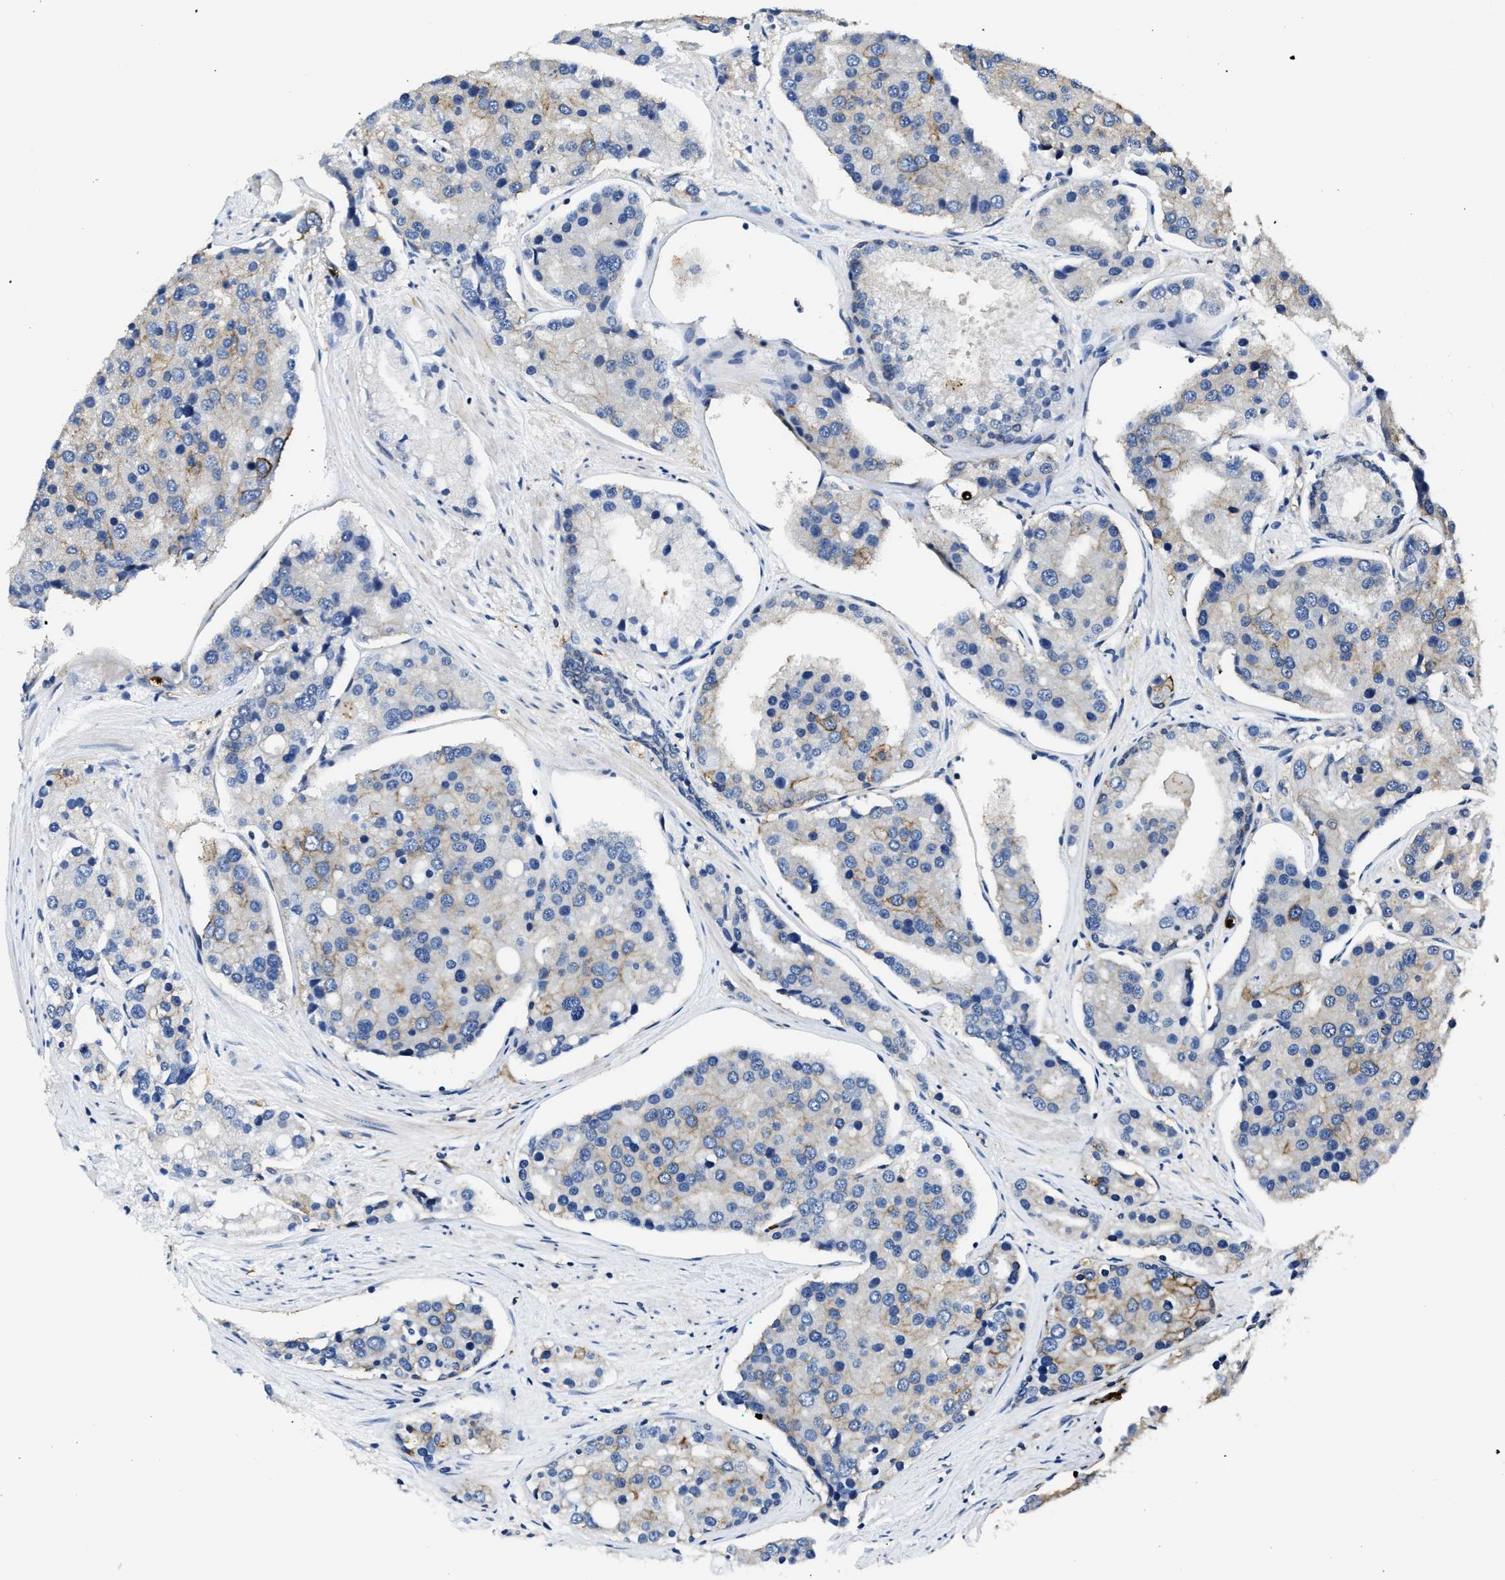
{"staining": {"intensity": "moderate", "quantity": "<25%", "location": "cytoplasmic/membranous"}, "tissue": "prostate cancer", "cell_type": "Tumor cells", "image_type": "cancer", "snomed": [{"axis": "morphology", "description": "Adenocarcinoma, High grade"}, {"axis": "topography", "description": "Prostate"}], "caption": "A histopathology image showing moderate cytoplasmic/membranous positivity in approximately <25% of tumor cells in high-grade adenocarcinoma (prostate), as visualized by brown immunohistochemical staining.", "gene": "TRAF6", "patient": {"sex": "male", "age": 50}}